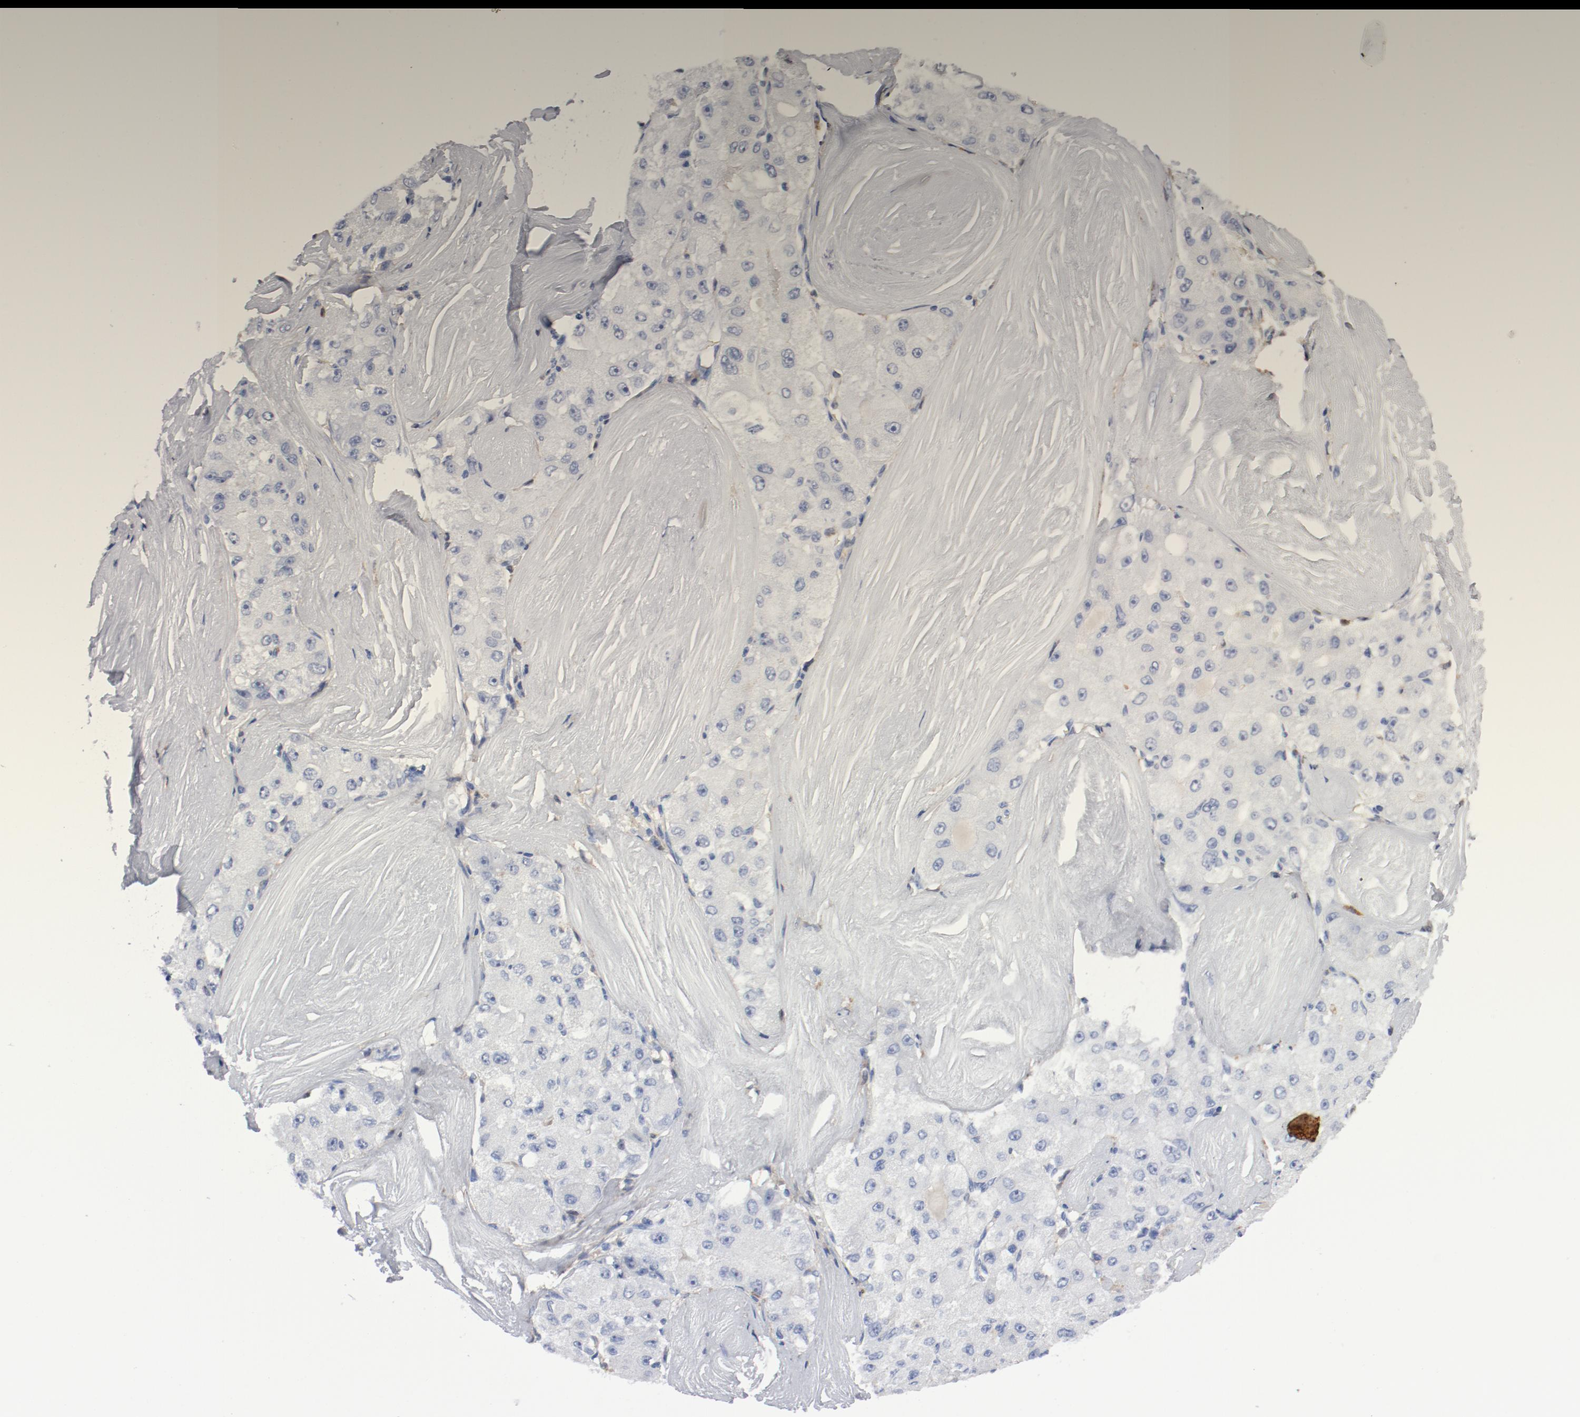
{"staining": {"intensity": "negative", "quantity": "none", "location": "none"}, "tissue": "liver cancer", "cell_type": "Tumor cells", "image_type": "cancer", "snomed": [{"axis": "morphology", "description": "Carcinoma, Hepatocellular, NOS"}, {"axis": "topography", "description": "Liver"}], "caption": "DAB immunohistochemical staining of human hepatocellular carcinoma (liver) reveals no significant expression in tumor cells.", "gene": "NCF1", "patient": {"sex": "male", "age": 80}}